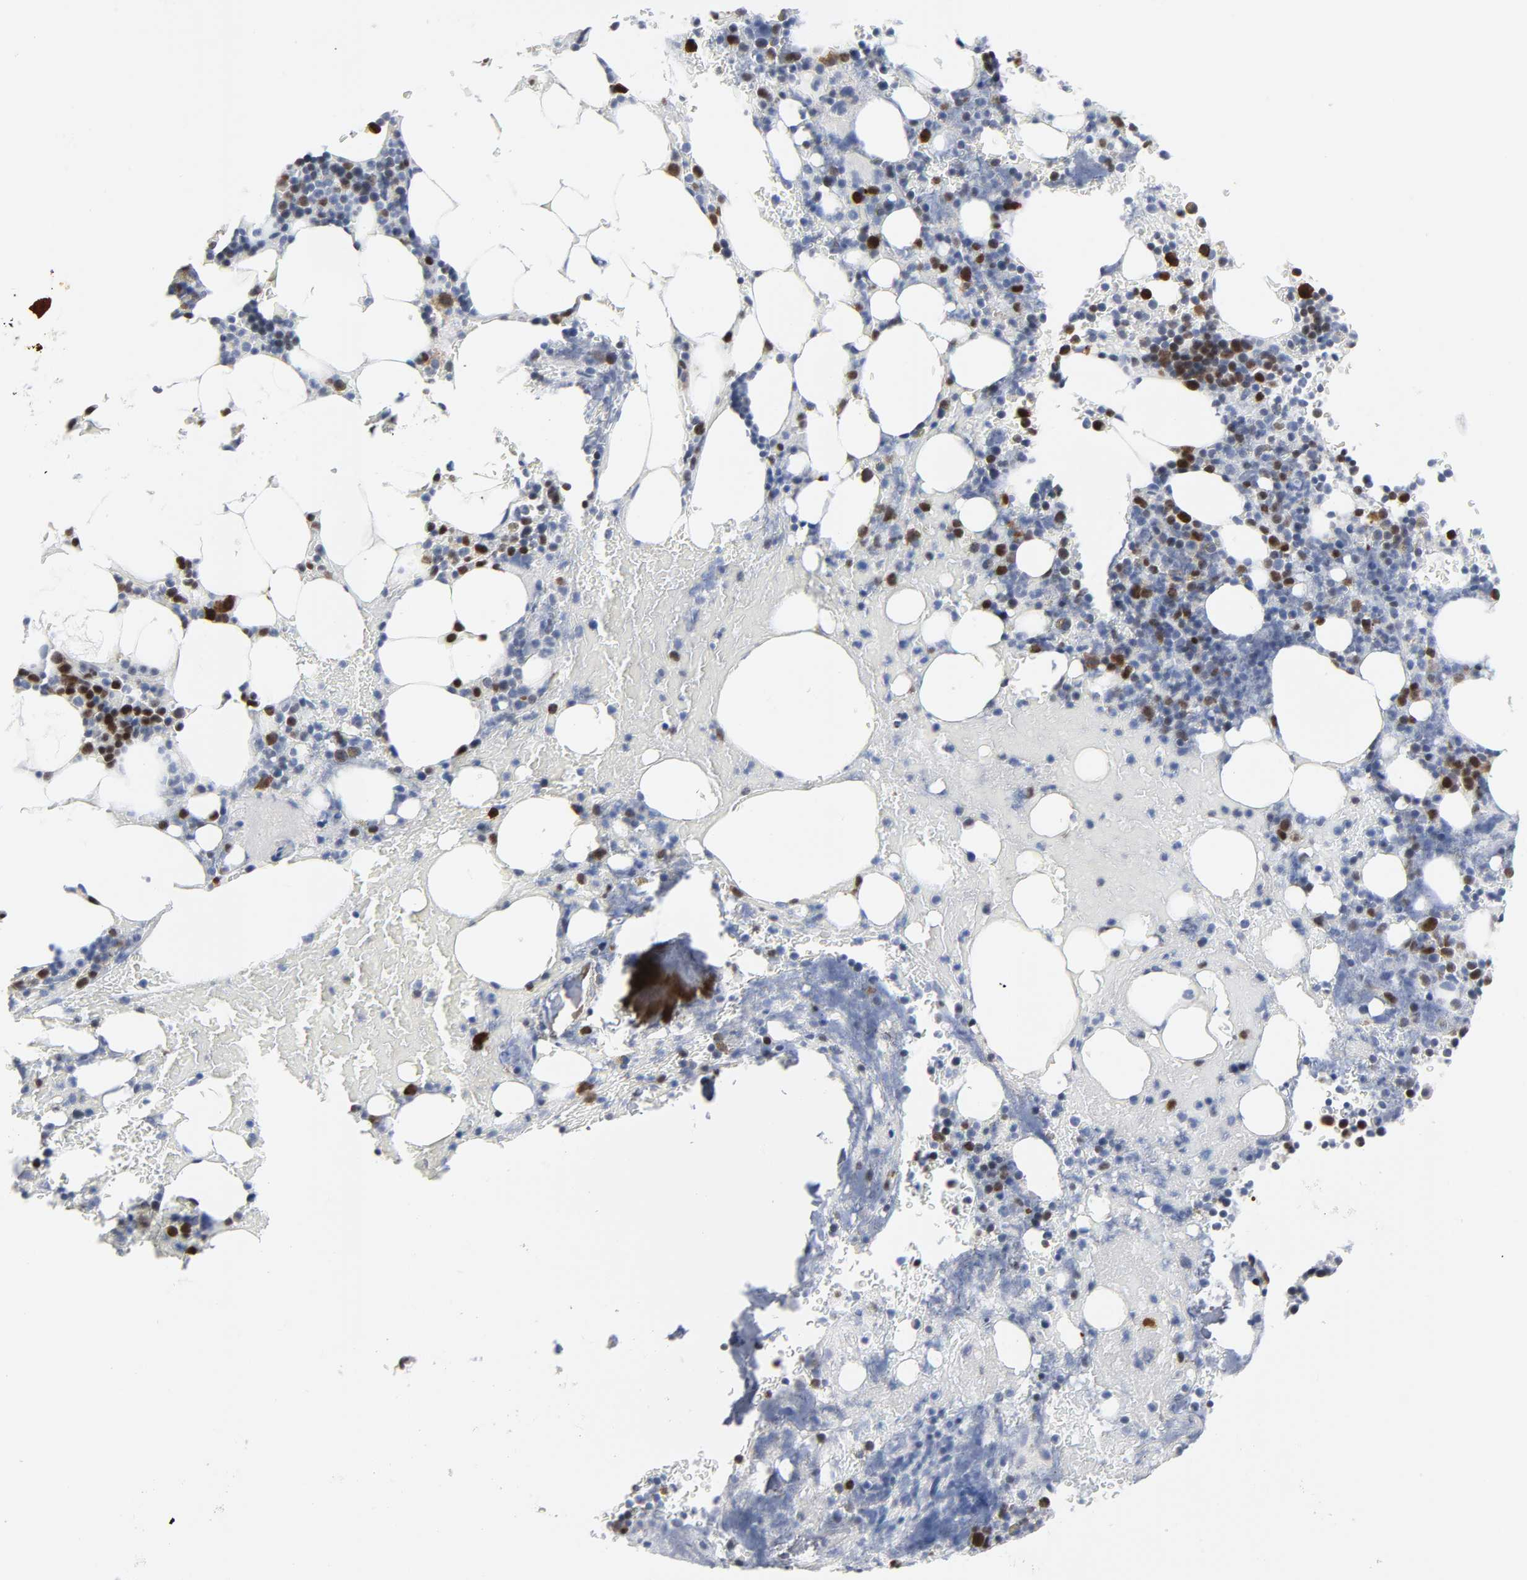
{"staining": {"intensity": "strong", "quantity": "<25%", "location": "nuclear"}, "tissue": "bone marrow", "cell_type": "Hematopoietic cells", "image_type": "normal", "snomed": [{"axis": "morphology", "description": "Normal tissue, NOS"}, {"axis": "topography", "description": "Bone marrow"}], "caption": "A histopathology image showing strong nuclear expression in about <25% of hematopoietic cells in unremarkable bone marrow, as visualized by brown immunohistochemical staining.", "gene": "WEE1", "patient": {"sex": "female", "age": 73}}